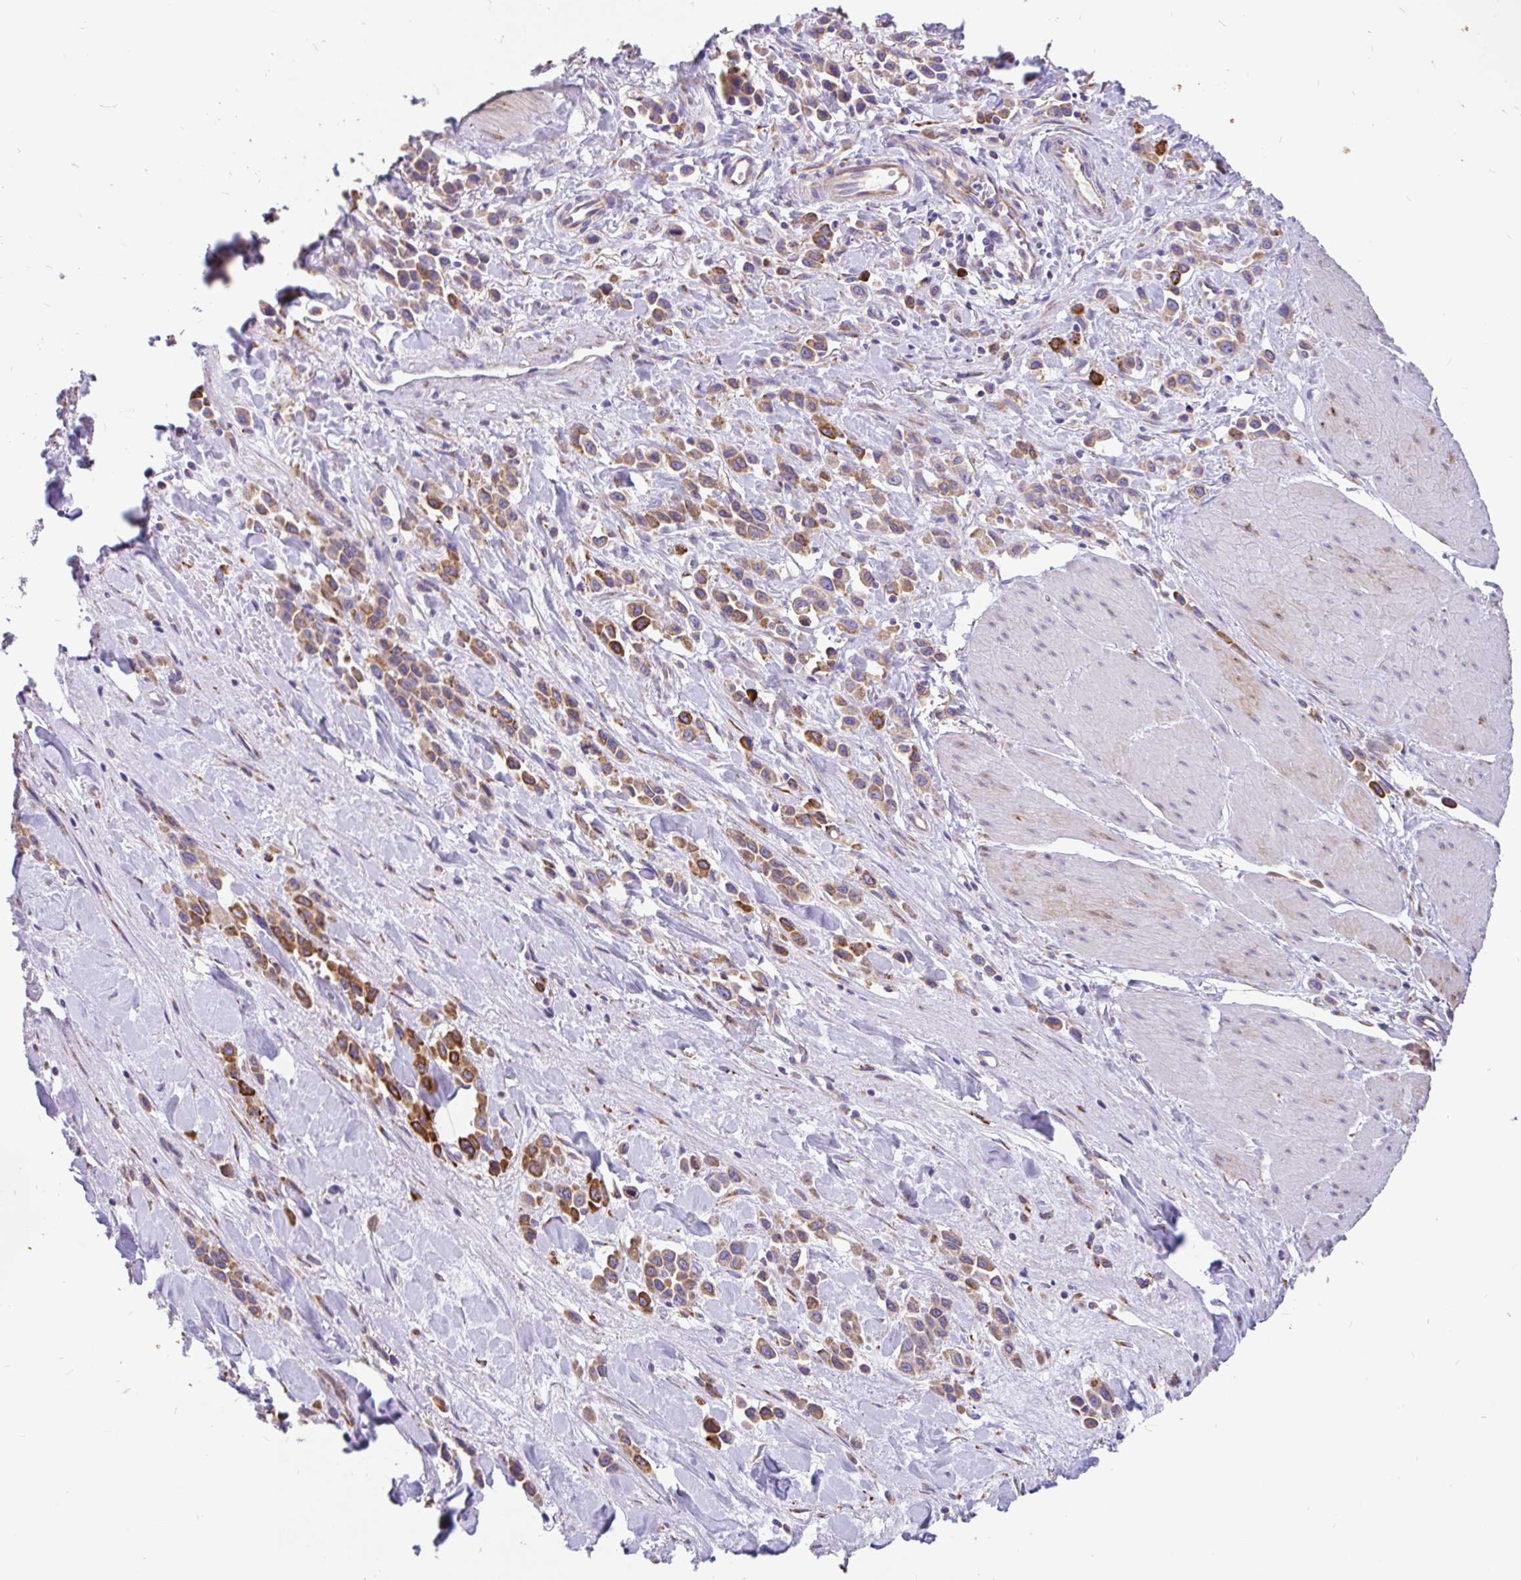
{"staining": {"intensity": "moderate", "quantity": ">75%", "location": "cytoplasmic/membranous"}, "tissue": "stomach cancer", "cell_type": "Tumor cells", "image_type": "cancer", "snomed": [{"axis": "morphology", "description": "Adenocarcinoma, NOS"}, {"axis": "topography", "description": "Stomach"}], "caption": "Stomach adenocarcinoma was stained to show a protein in brown. There is medium levels of moderate cytoplasmic/membranous positivity in about >75% of tumor cells. (DAB IHC with brightfield microscopy, high magnification).", "gene": "EML5", "patient": {"sex": "male", "age": 47}}